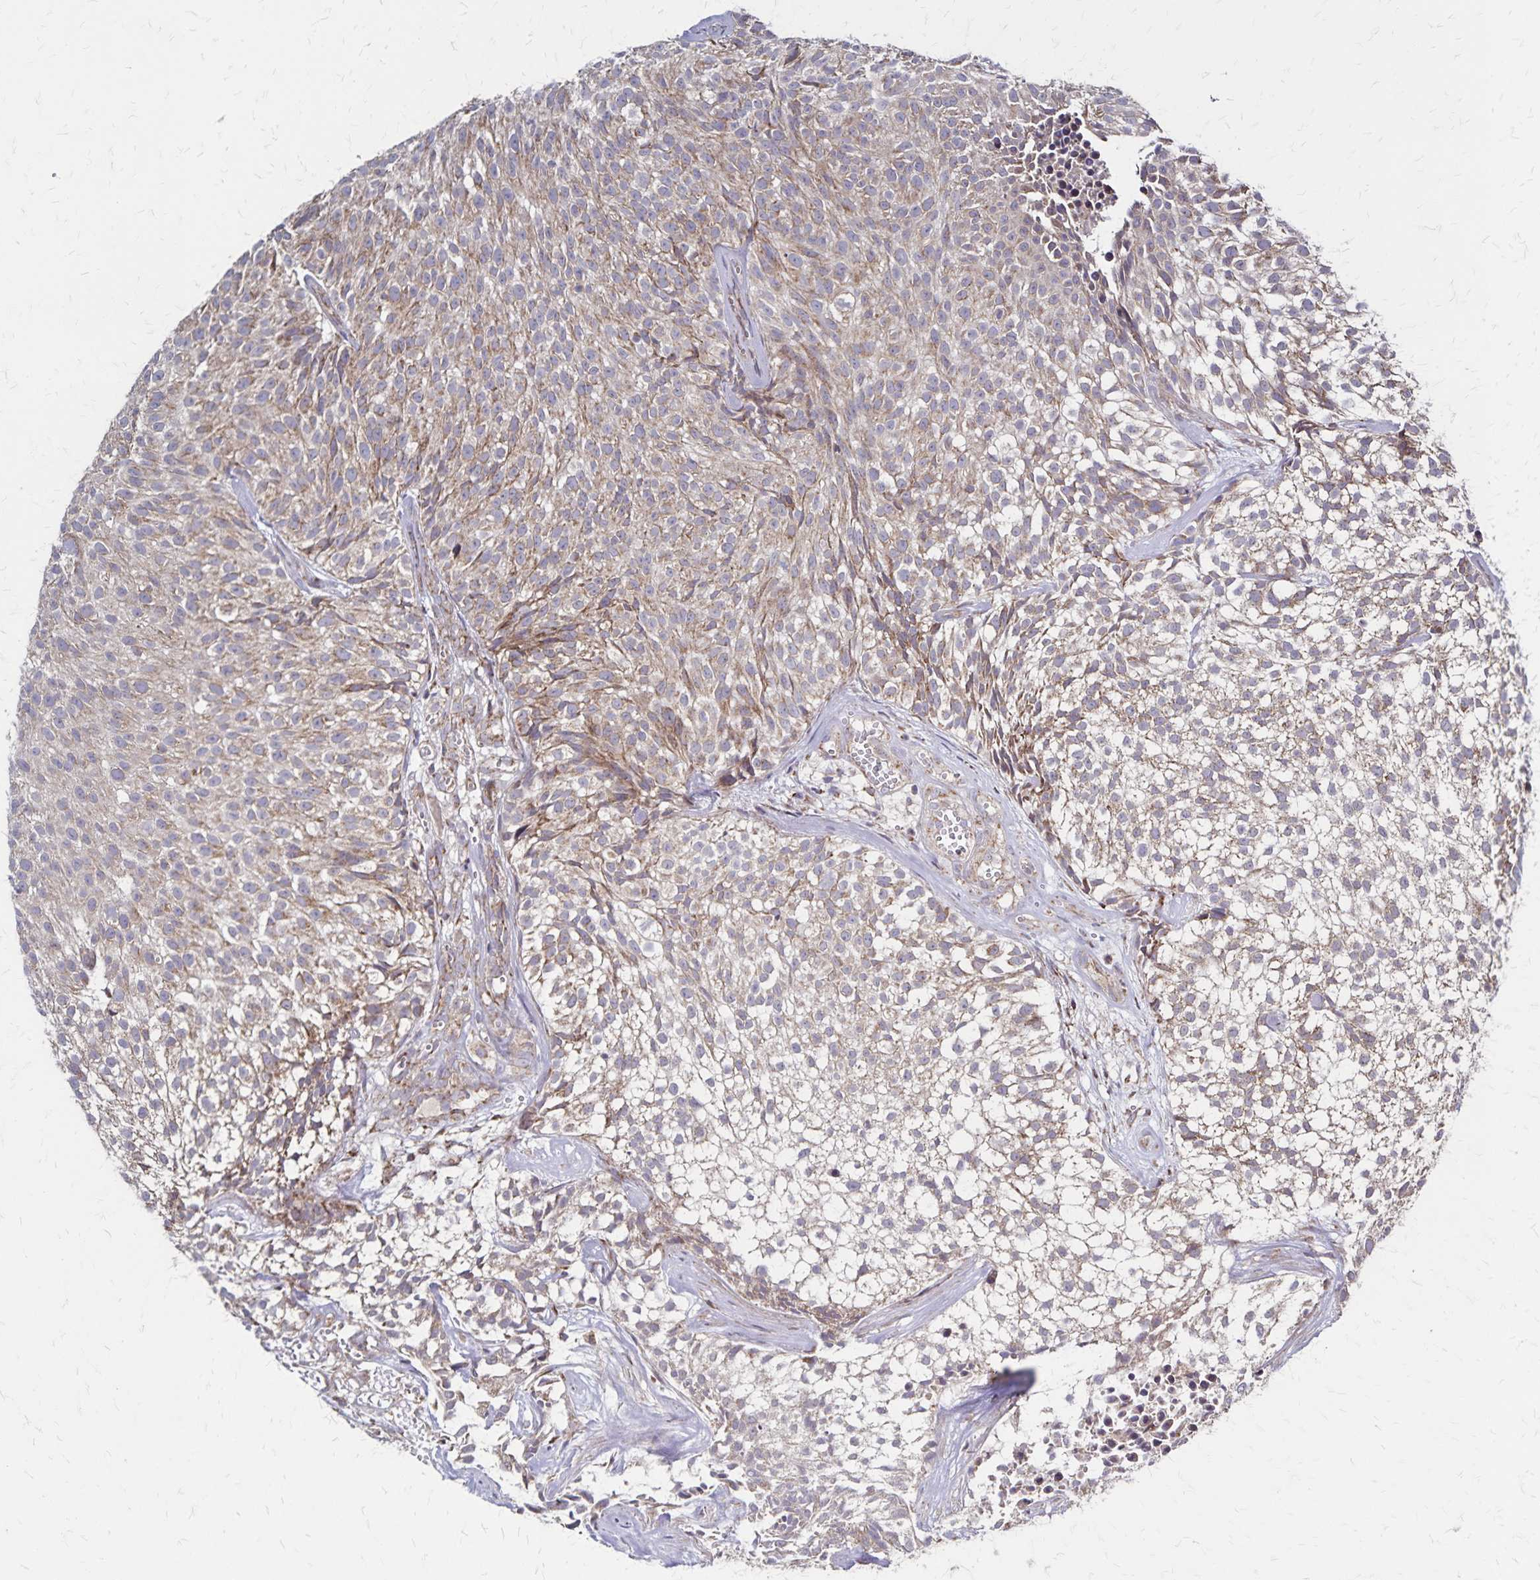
{"staining": {"intensity": "weak", "quantity": "25%-75%", "location": "cytoplasmic/membranous"}, "tissue": "urothelial cancer", "cell_type": "Tumor cells", "image_type": "cancer", "snomed": [{"axis": "morphology", "description": "Urothelial carcinoma, Low grade"}, {"axis": "topography", "description": "Urinary bladder"}], "caption": "Human urothelial cancer stained for a protein (brown) reveals weak cytoplasmic/membranous positive staining in approximately 25%-75% of tumor cells.", "gene": "NFS1", "patient": {"sex": "male", "age": 70}}